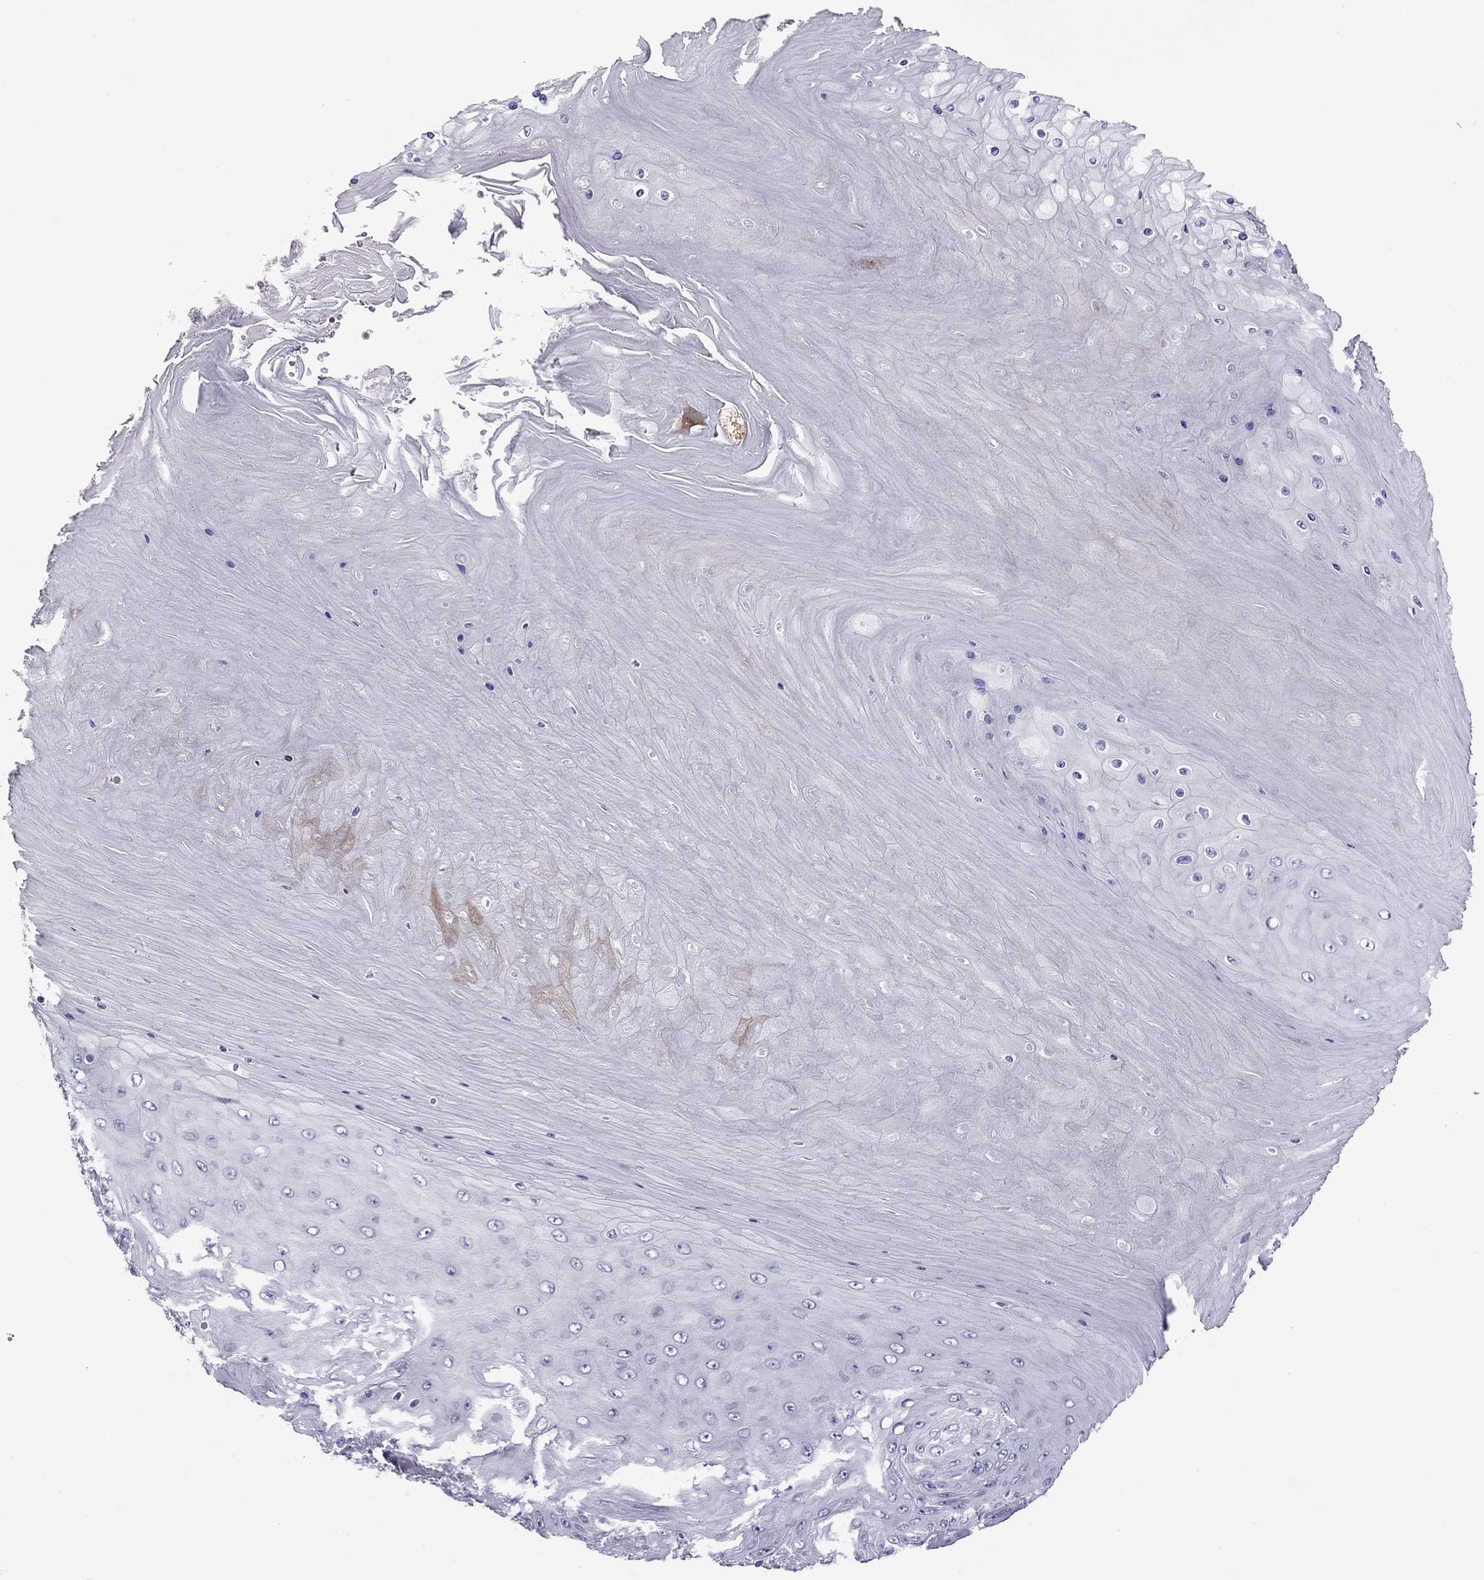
{"staining": {"intensity": "negative", "quantity": "none", "location": "none"}, "tissue": "skin cancer", "cell_type": "Tumor cells", "image_type": "cancer", "snomed": [{"axis": "morphology", "description": "Squamous cell carcinoma, NOS"}, {"axis": "topography", "description": "Skin"}], "caption": "An image of skin cancer (squamous cell carcinoma) stained for a protein demonstrates no brown staining in tumor cells.", "gene": "CHRNB3", "patient": {"sex": "male", "age": 62}}